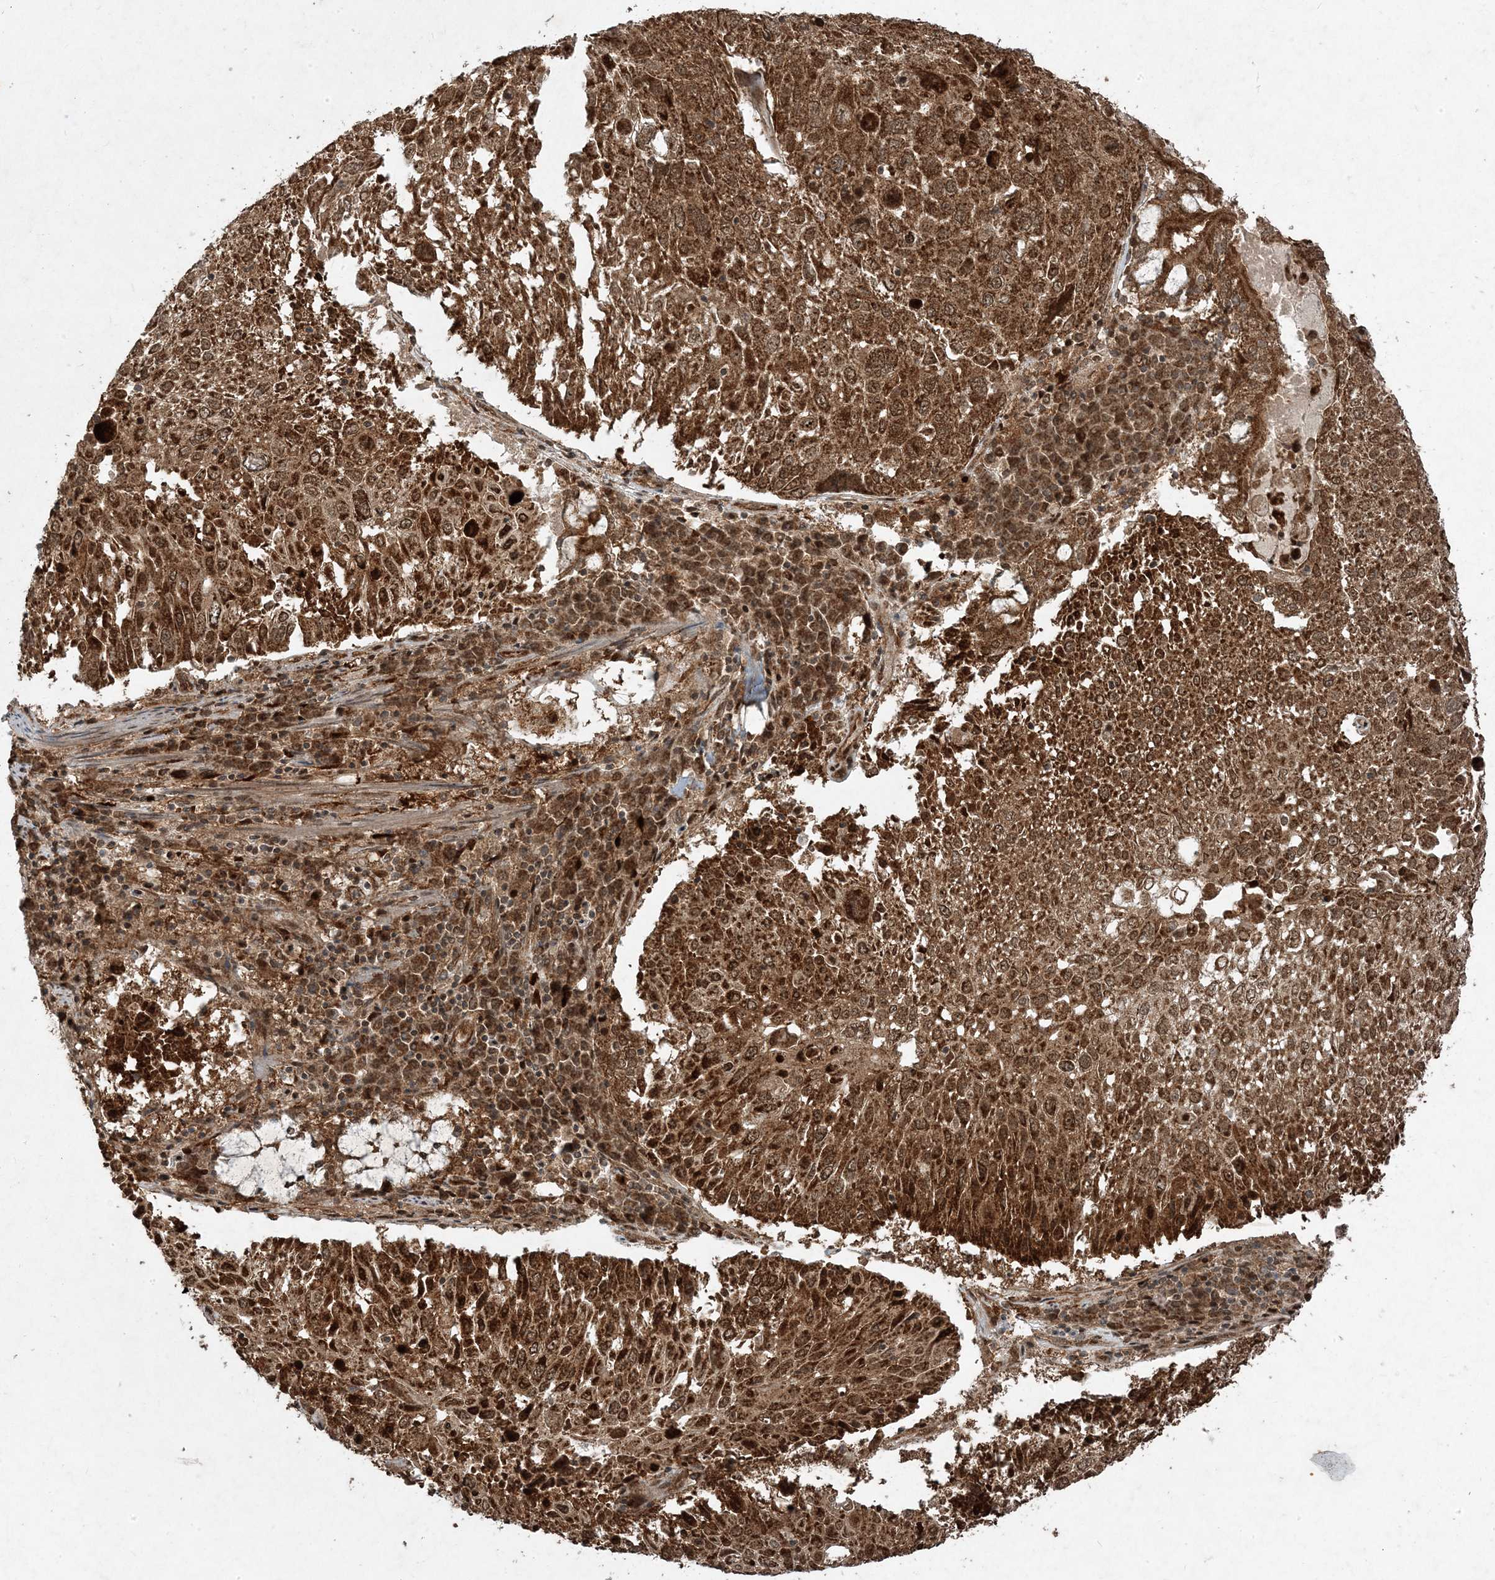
{"staining": {"intensity": "strong", "quantity": ">75%", "location": "cytoplasmic/membranous,nuclear"}, "tissue": "lung cancer", "cell_type": "Tumor cells", "image_type": "cancer", "snomed": [{"axis": "morphology", "description": "Squamous cell carcinoma, NOS"}, {"axis": "topography", "description": "Lung"}], "caption": "Immunohistochemistry (IHC) photomicrograph of lung cancer stained for a protein (brown), which displays high levels of strong cytoplasmic/membranous and nuclear positivity in approximately >75% of tumor cells.", "gene": "PLEKHM2", "patient": {"sex": "male", "age": 65}}